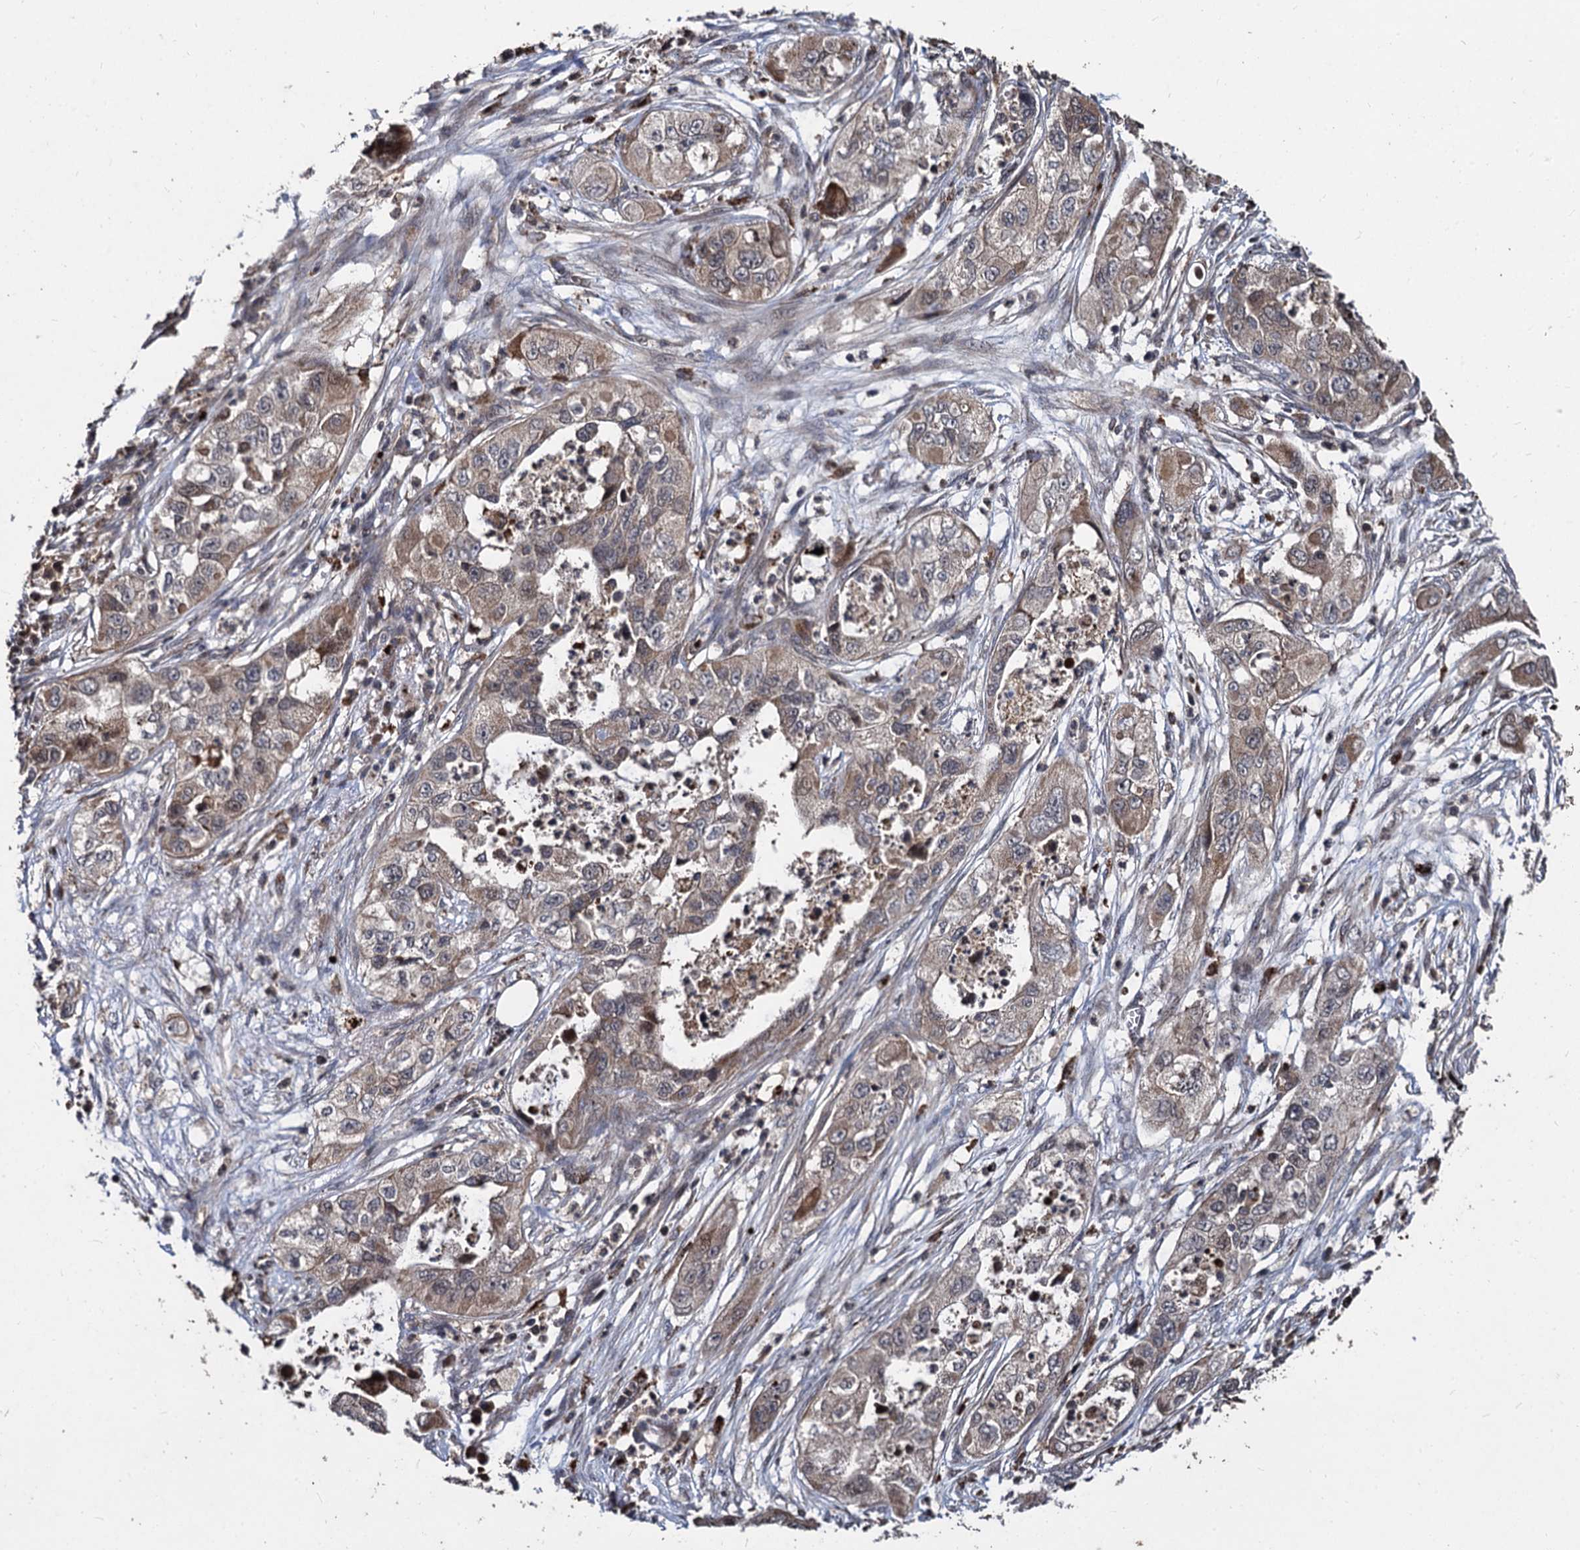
{"staining": {"intensity": "moderate", "quantity": "25%-75%", "location": "cytoplasmic/membranous"}, "tissue": "pancreatic cancer", "cell_type": "Tumor cells", "image_type": "cancer", "snomed": [{"axis": "morphology", "description": "Adenocarcinoma, NOS"}, {"axis": "topography", "description": "Pancreas"}], "caption": "Immunohistochemical staining of human adenocarcinoma (pancreatic) displays moderate cytoplasmic/membranous protein expression in about 25%-75% of tumor cells.", "gene": "BCL2L2", "patient": {"sex": "female", "age": 78}}